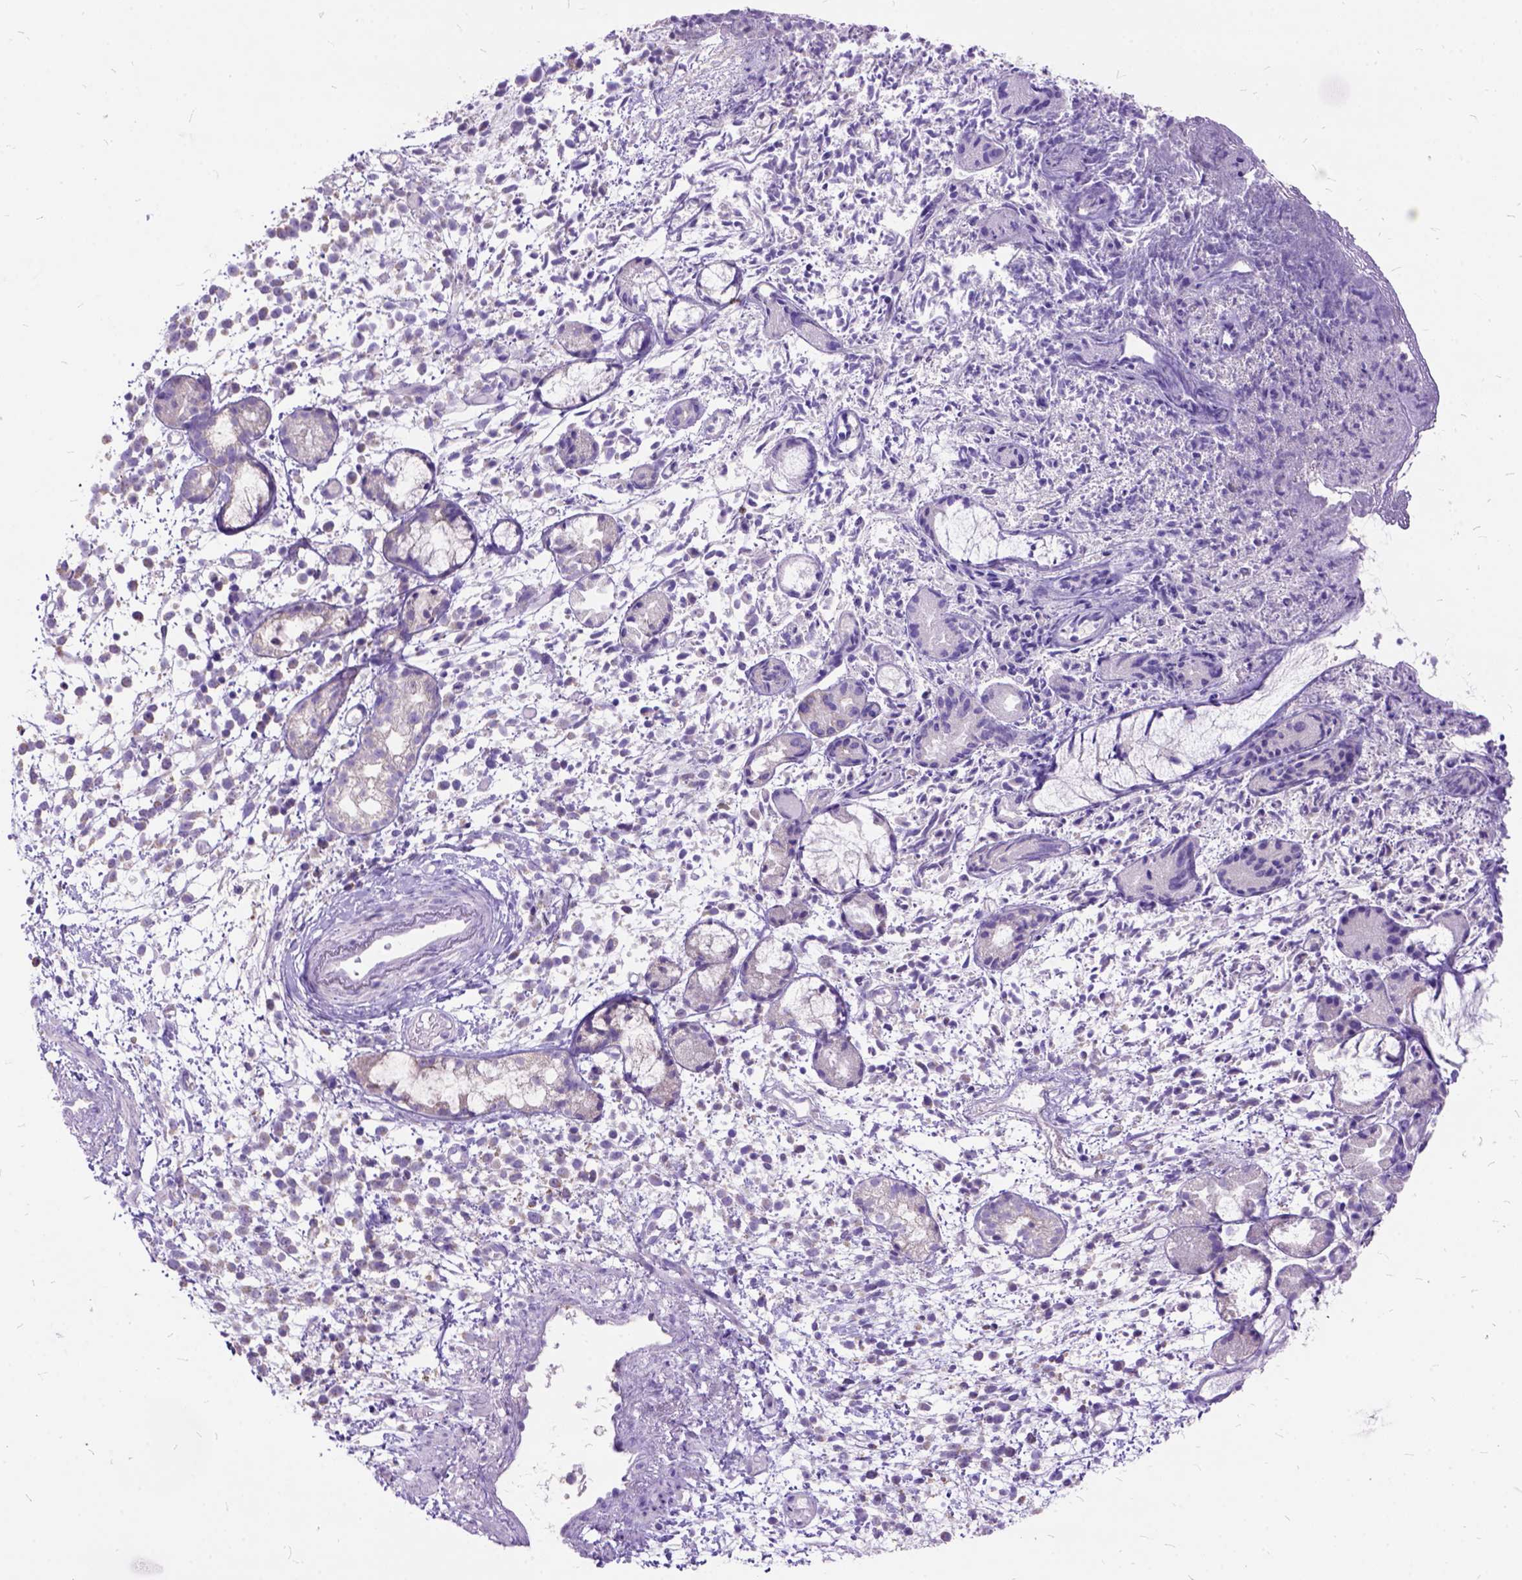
{"staining": {"intensity": "negative", "quantity": "none", "location": "none"}, "tissue": "melanoma", "cell_type": "Tumor cells", "image_type": "cancer", "snomed": [{"axis": "morphology", "description": "Malignant melanoma, NOS"}, {"axis": "topography", "description": "Skin"}], "caption": "Immunohistochemical staining of malignant melanoma exhibits no significant staining in tumor cells.", "gene": "CTAG2", "patient": {"sex": "female", "age": 70}}